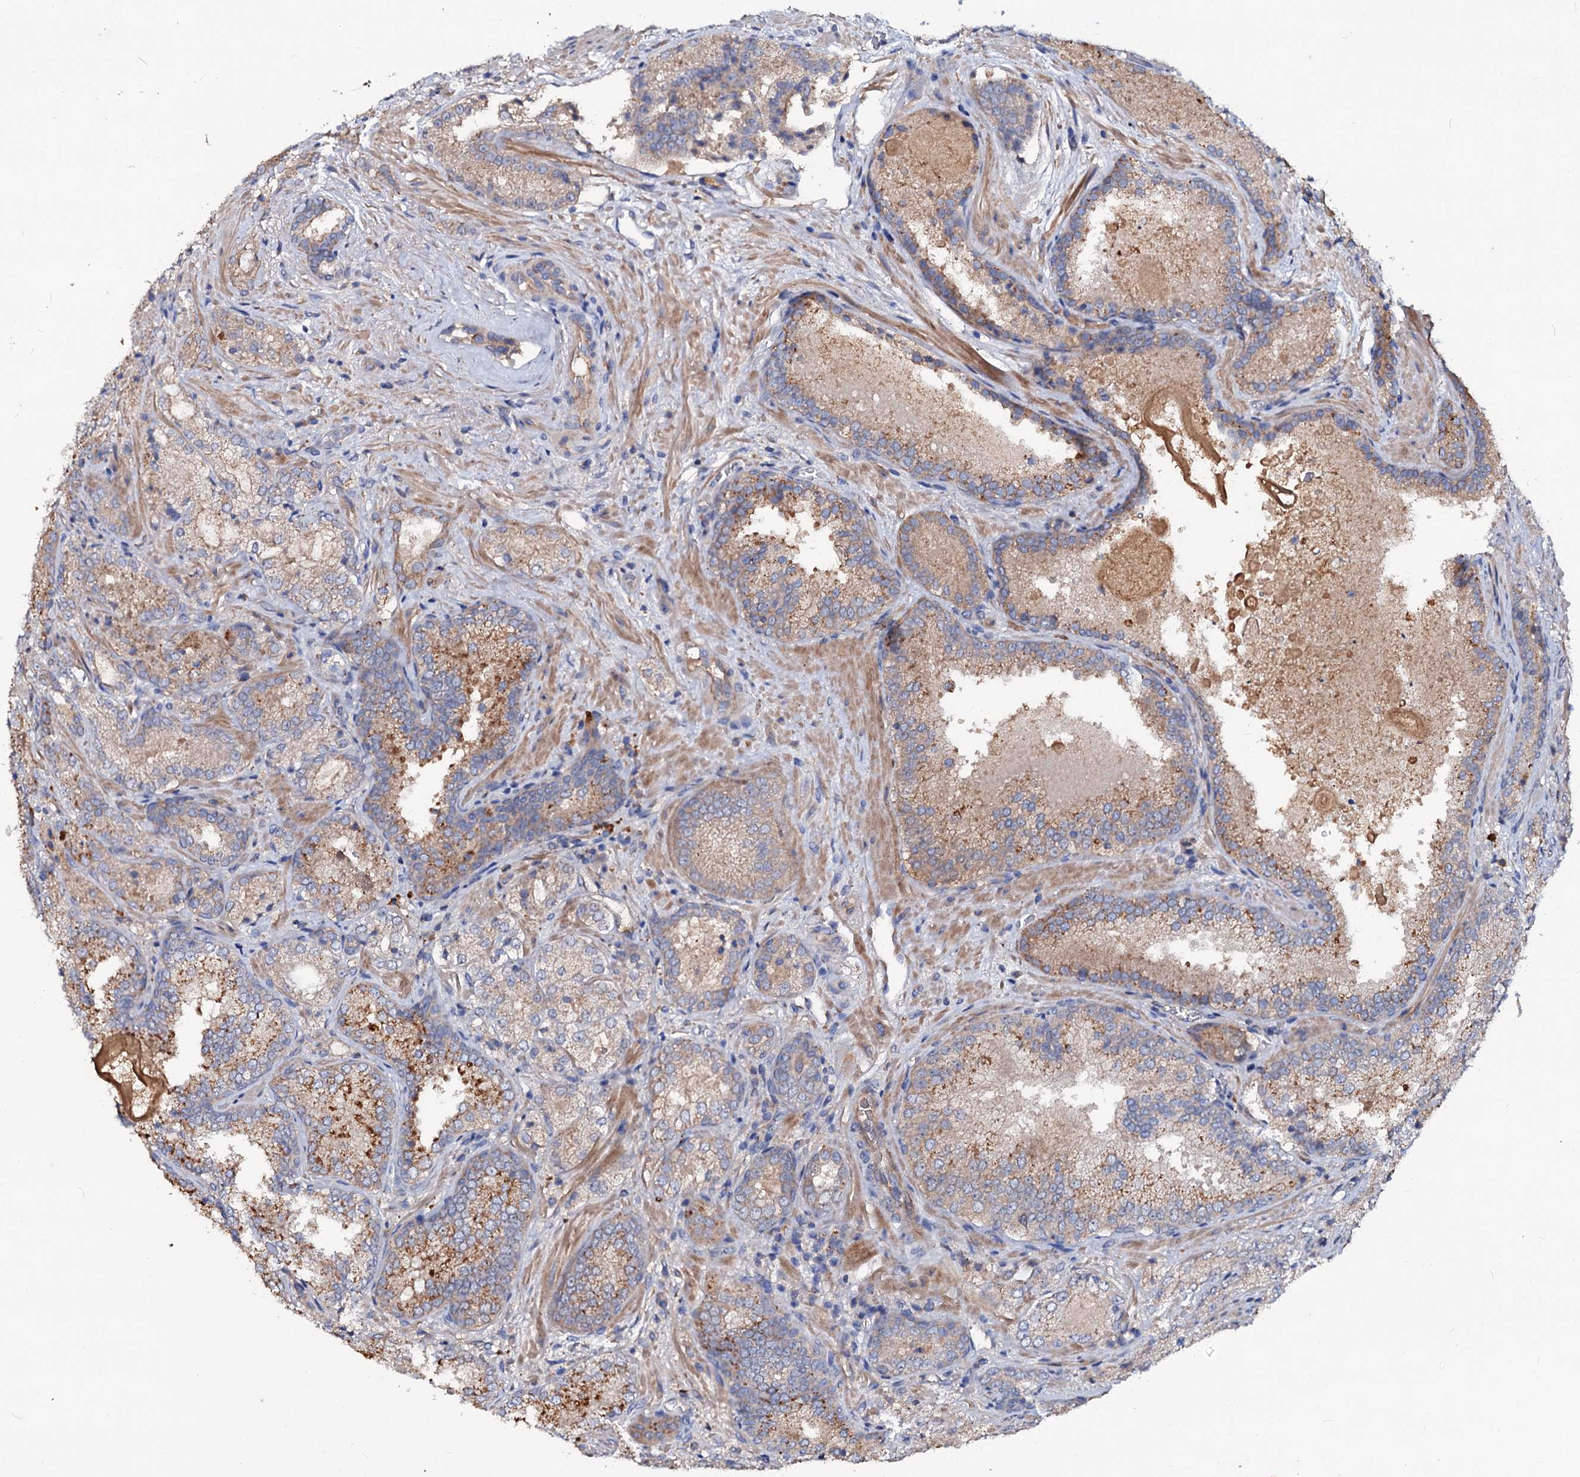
{"staining": {"intensity": "weak", "quantity": ">75%", "location": "cytoplasmic/membranous"}, "tissue": "prostate cancer", "cell_type": "Tumor cells", "image_type": "cancer", "snomed": [{"axis": "morphology", "description": "Adenocarcinoma, Low grade"}, {"axis": "topography", "description": "Prostate"}], "caption": "Tumor cells show low levels of weak cytoplasmic/membranous staining in approximately >75% of cells in prostate cancer (adenocarcinoma (low-grade)). (DAB (3,3'-diaminobenzidine) IHC, brown staining for protein, blue staining for nuclei).", "gene": "ACY3", "patient": {"sex": "male", "age": 74}}